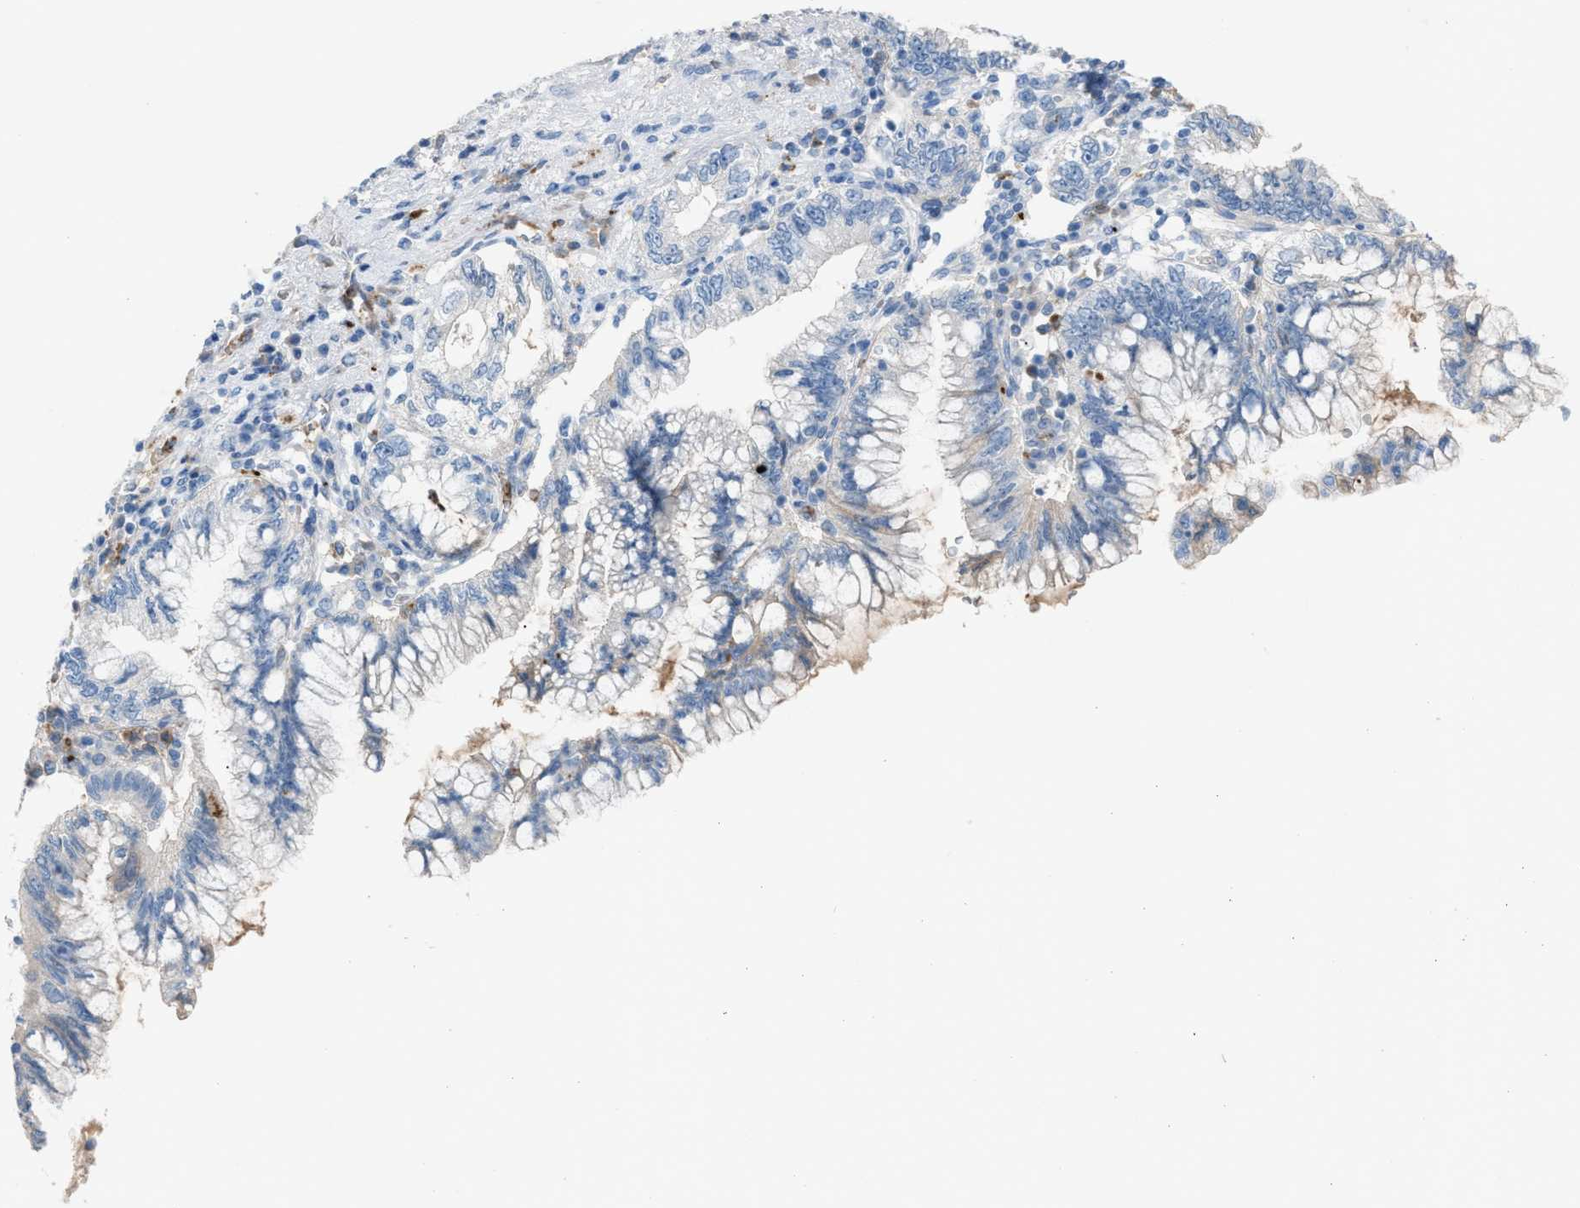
{"staining": {"intensity": "negative", "quantity": "none", "location": "none"}, "tissue": "pancreatic cancer", "cell_type": "Tumor cells", "image_type": "cancer", "snomed": [{"axis": "morphology", "description": "Adenocarcinoma, NOS"}, {"axis": "topography", "description": "Pancreas"}], "caption": "A high-resolution photomicrograph shows IHC staining of pancreatic cancer (adenocarcinoma), which reveals no significant expression in tumor cells.", "gene": "CFAP77", "patient": {"sex": "female", "age": 73}}